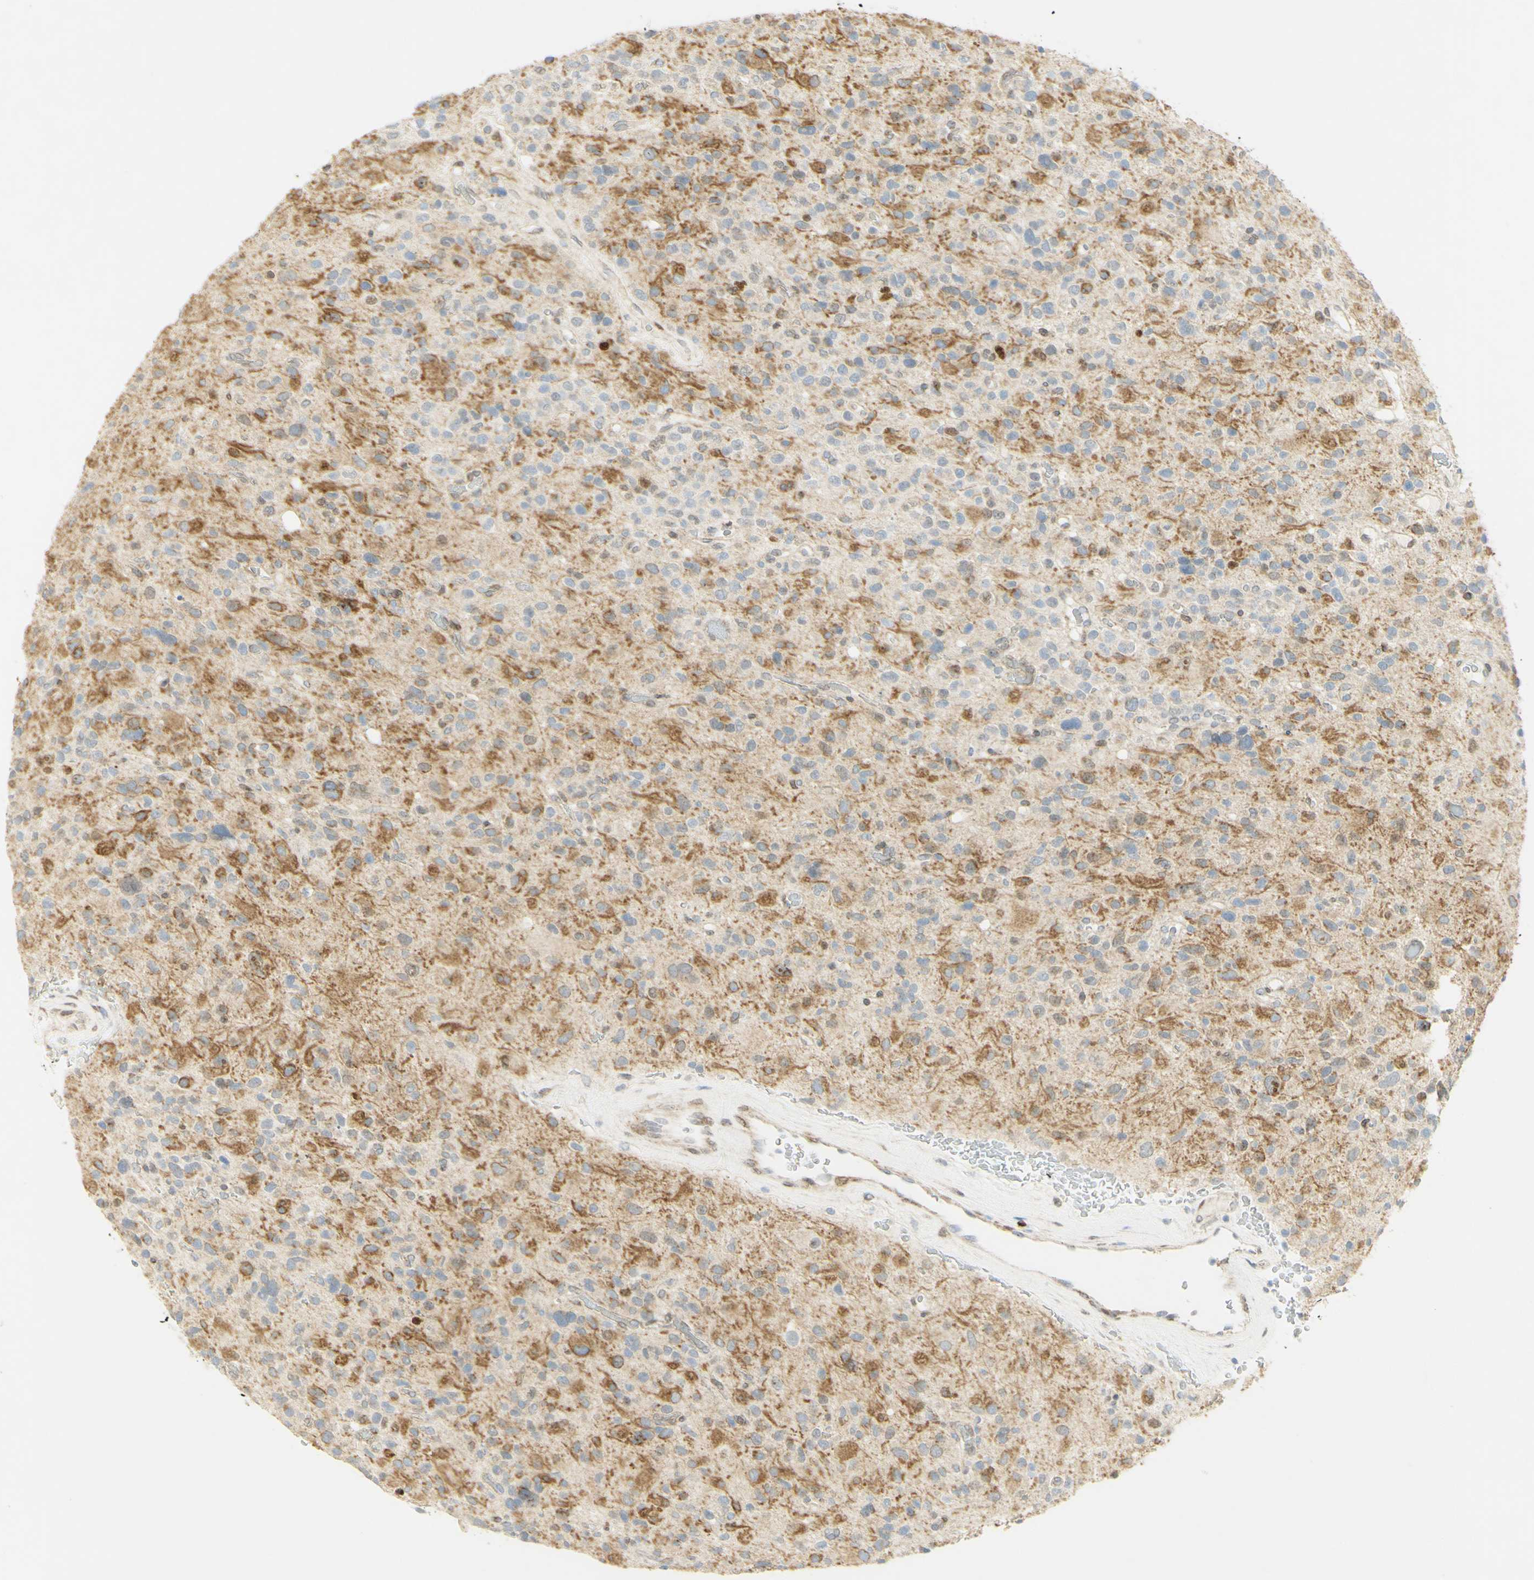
{"staining": {"intensity": "moderate", "quantity": "25%-75%", "location": "cytoplasmic/membranous"}, "tissue": "glioma", "cell_type": "Tumor cells", "image_type": "cancer", "snomed": [{"axis": "morphology", "description": "Glioma, malignant, High grade"}, {"axis": "topography", "description": "Brain"}], "caption": "Malignant glioma (high-grade) stained with DAB (3,3'-diaminobenzidine) immunohistochemistry (IHC) shows medium levels of moderate cytoplasmic/membranous positivity in approximately 25%-75% of tumor cells. (Brightfield microscopy of DAB IHC at high magnification).", "gene": "E2F1", "patient": {"sex": "male", "age": 48}}